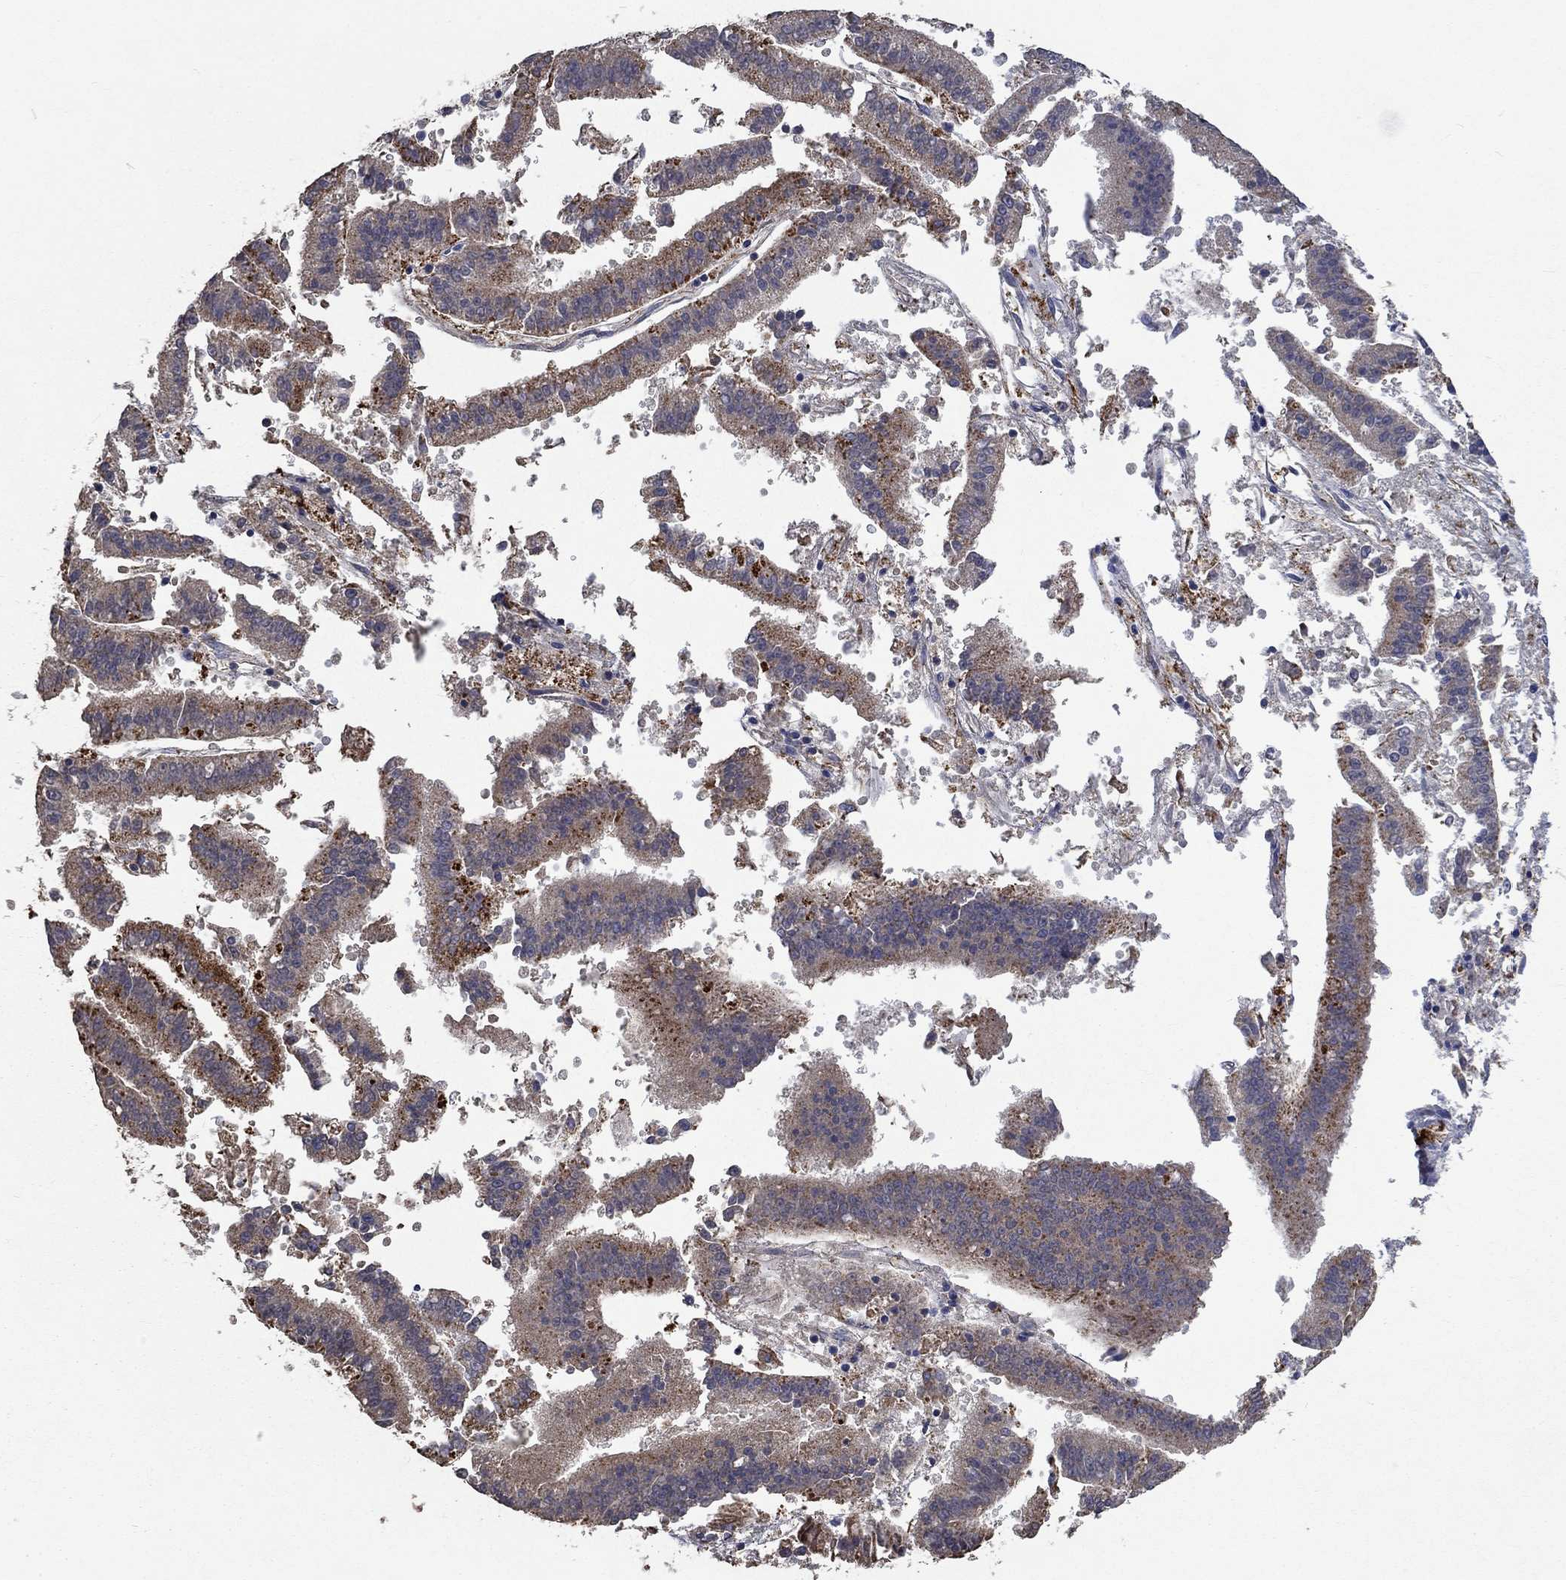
{"staining": {"intensity": "moderate", "quantity": "25%-75%", "location": "cytoplasmic/membranous"}, "tissue": "endometrial cancer", "cell_type": "Tumor cells", "image_type": "cancer", "snomed": [{"axis": "morphology", "description": "Adenocarcinoma, NOS"}, {"axis": "topography", "description": "Endometrium"}], "caption": "The histopathology image shows immunohistochemical staining of adenocarcinoma (endometrial). There is moderate cytoplasmic/membranous expression is identified in about 25%-75% of tumor cells.", "gene": "UGT8", "patient": {"sex": "female", "age": 66}}